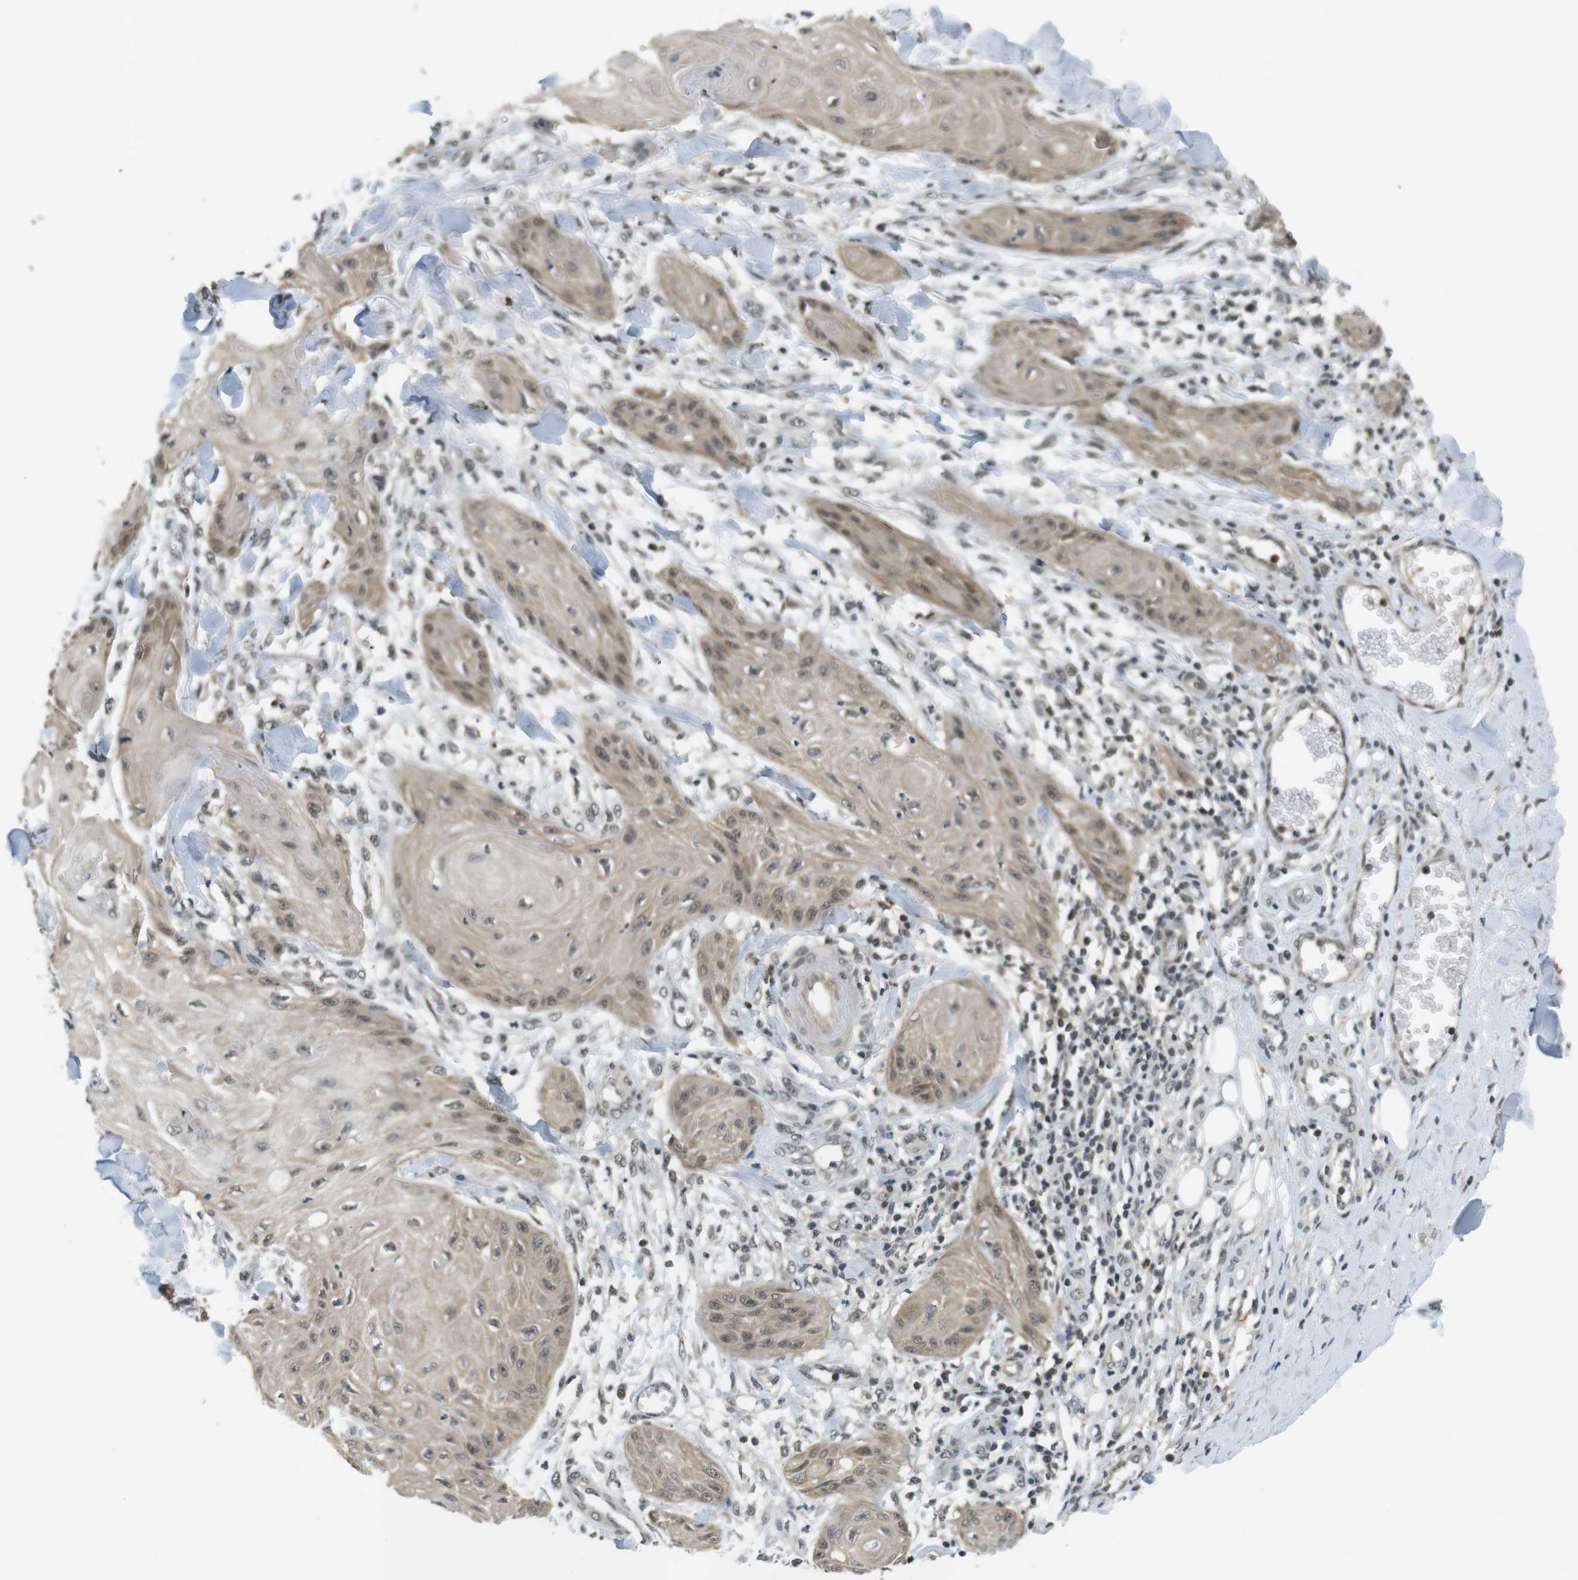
{"staining": {"intensity": "weak", "quantity": ">75%", "location": "cytoplasmic/membranous,nuclear"}, "tissue": "skin cancer", "cell_type": "Tumor cells", "image_type": "cancer", "snomed": [{"axis": "morphology", "description": "Squamous cell carcinoma, NOS"}, {"axis": "topography", "description": "Skin"}], "caption": "Squamous cell carcinoma (skin) stained for a protein (brown) exhibits weak cytoplasmic/membranous and nuclear positive expression in about >75% of tumor cells.", "gene": "BRD4", "patient": {"sex": "male", "age": 74}}